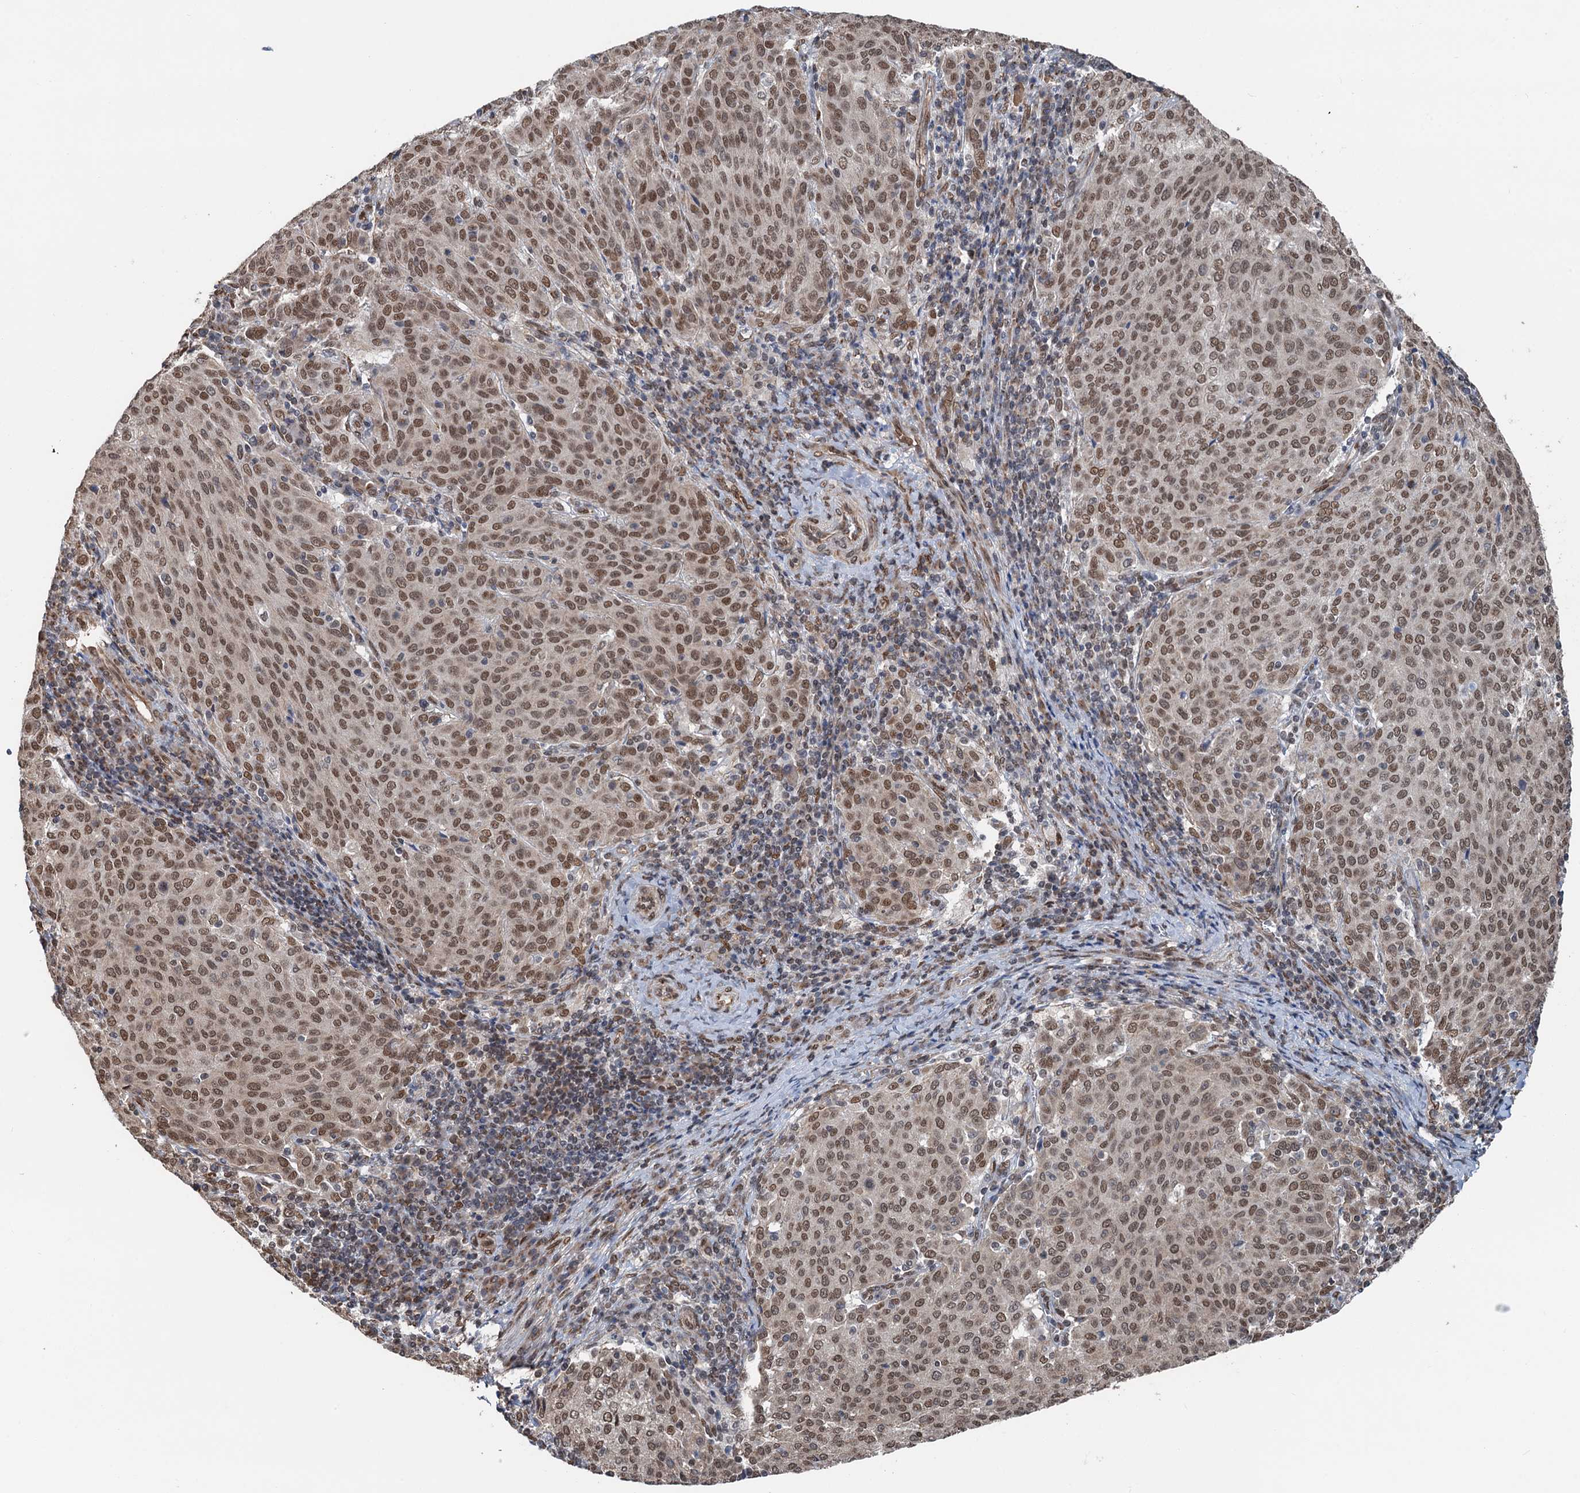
{"staining": {"intensity": "moderate", "quantity": ">75%", "location": "nuclear"}, "tissue": "cervical cancer", "cell_type": "Tumor cells", "image_type": "cancer", "snomed": [{"axis": "morphology", "description": "Squamous cell carcinoma, NOS"}, {"axis": "topography", "description": "Cervix"}], "caption": "Brown immunohistochemical staining in squamous cell carcinoma (cervical) shows moderate nuclear positivity in approximately >75% of tumor cells.", "gene": "CFDP1", "patient": {"sex": "female", "age": 46}}